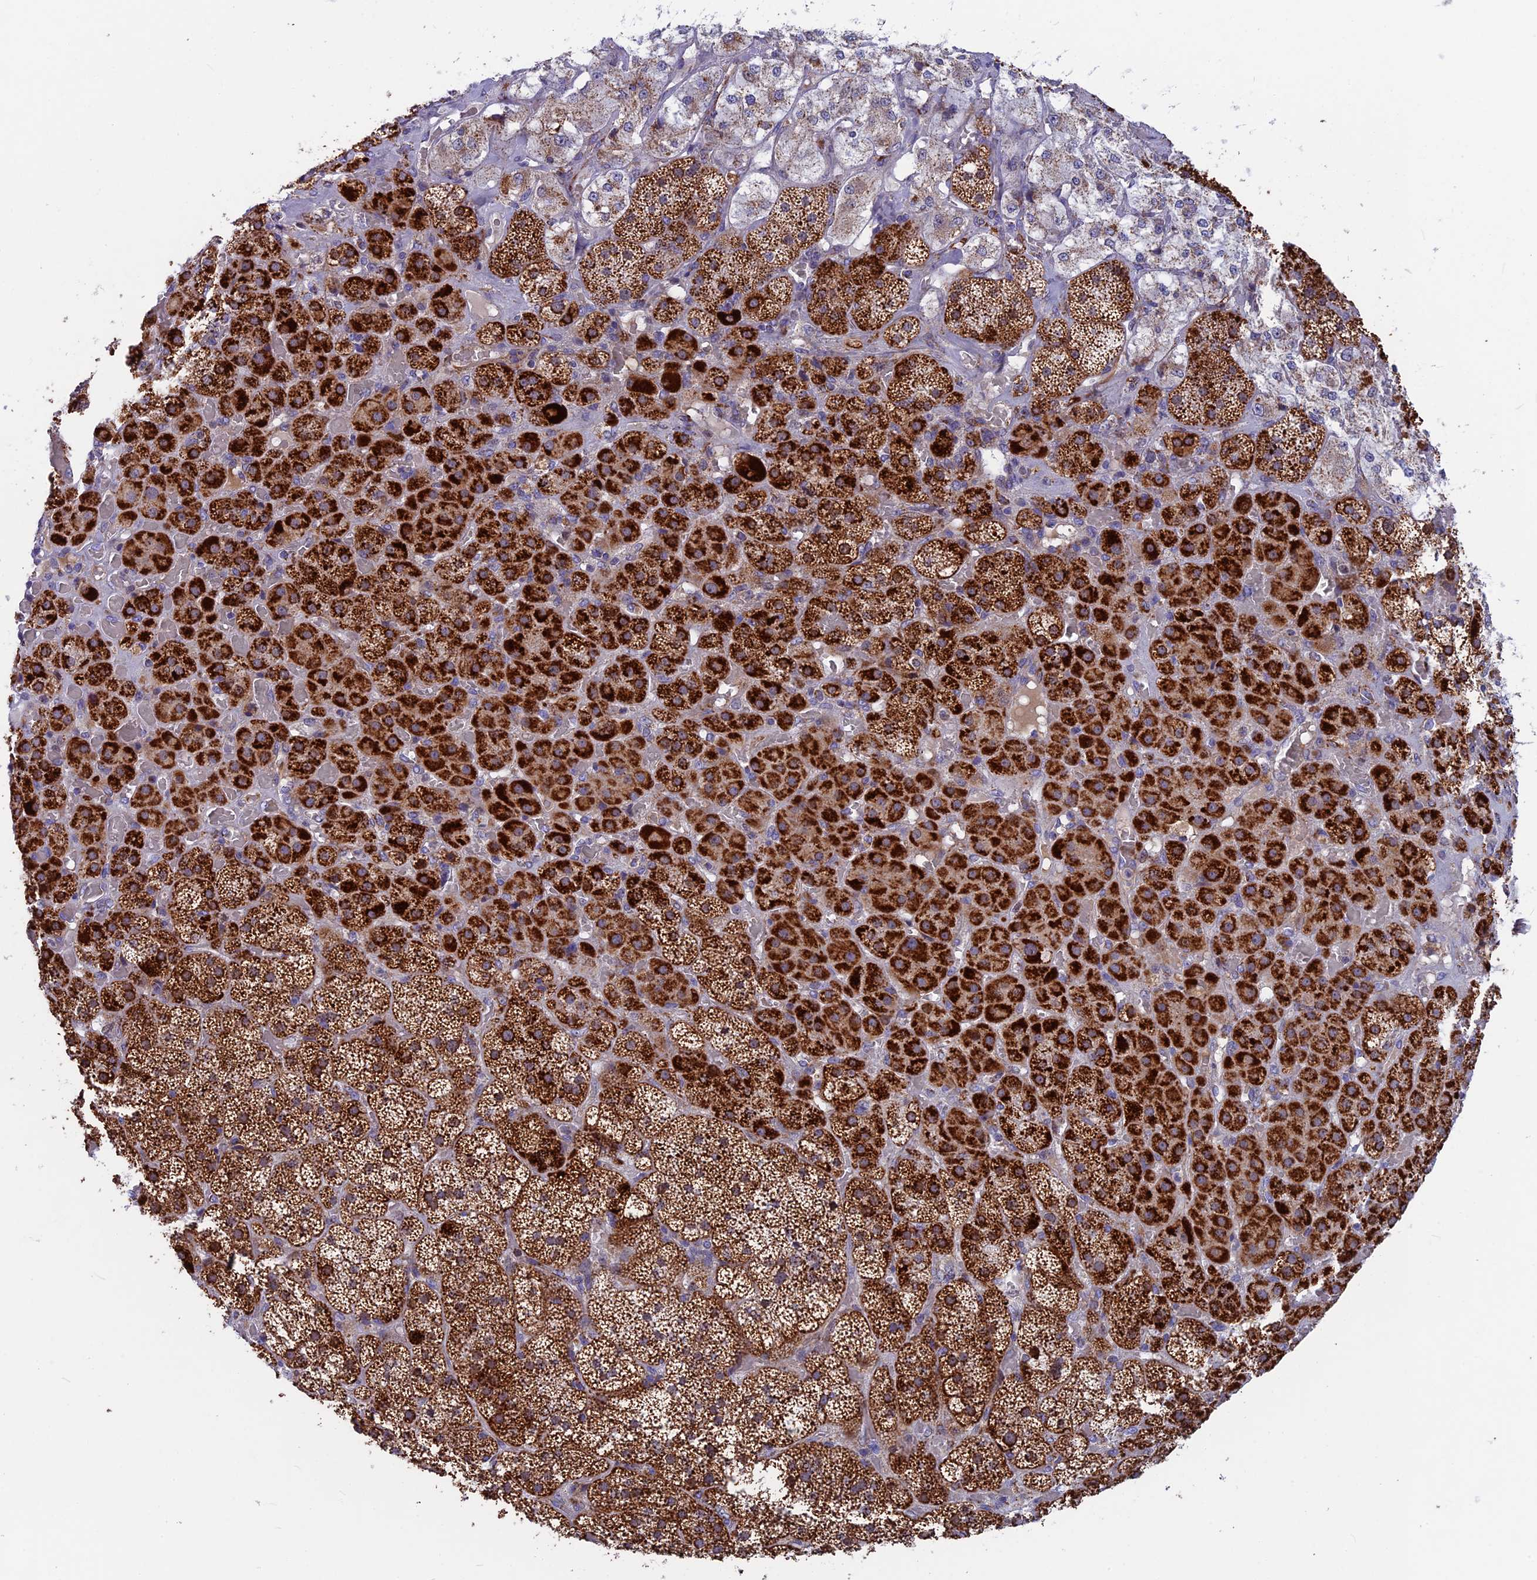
{"staining": {"intensity": "strong", "quantity": ">75%", "location": "cytoplasmic/membranous"}, "tissue": "adrenal gland", "cell_type": "Glandular cells", "image_type": "normal", "snomed": [{"axis": "morphology", "description": "Normal tissue, NOS"}, {"axis": "topography", "description": "Adrenal gland"}], "caption": "A histopathology image of human adrenal gland stained for a protein displays strong cytoplasmic/membranous brown staining in glandular cells. The staining was performed using DAB (3,3'-diaminobenzidine) to visualize the protein expression in brown, while the nuclei were stained in blue with hematoxylin (Magnification: 20x).", "gene": "CS", "patient": {"sex": "male", "age": 57}}